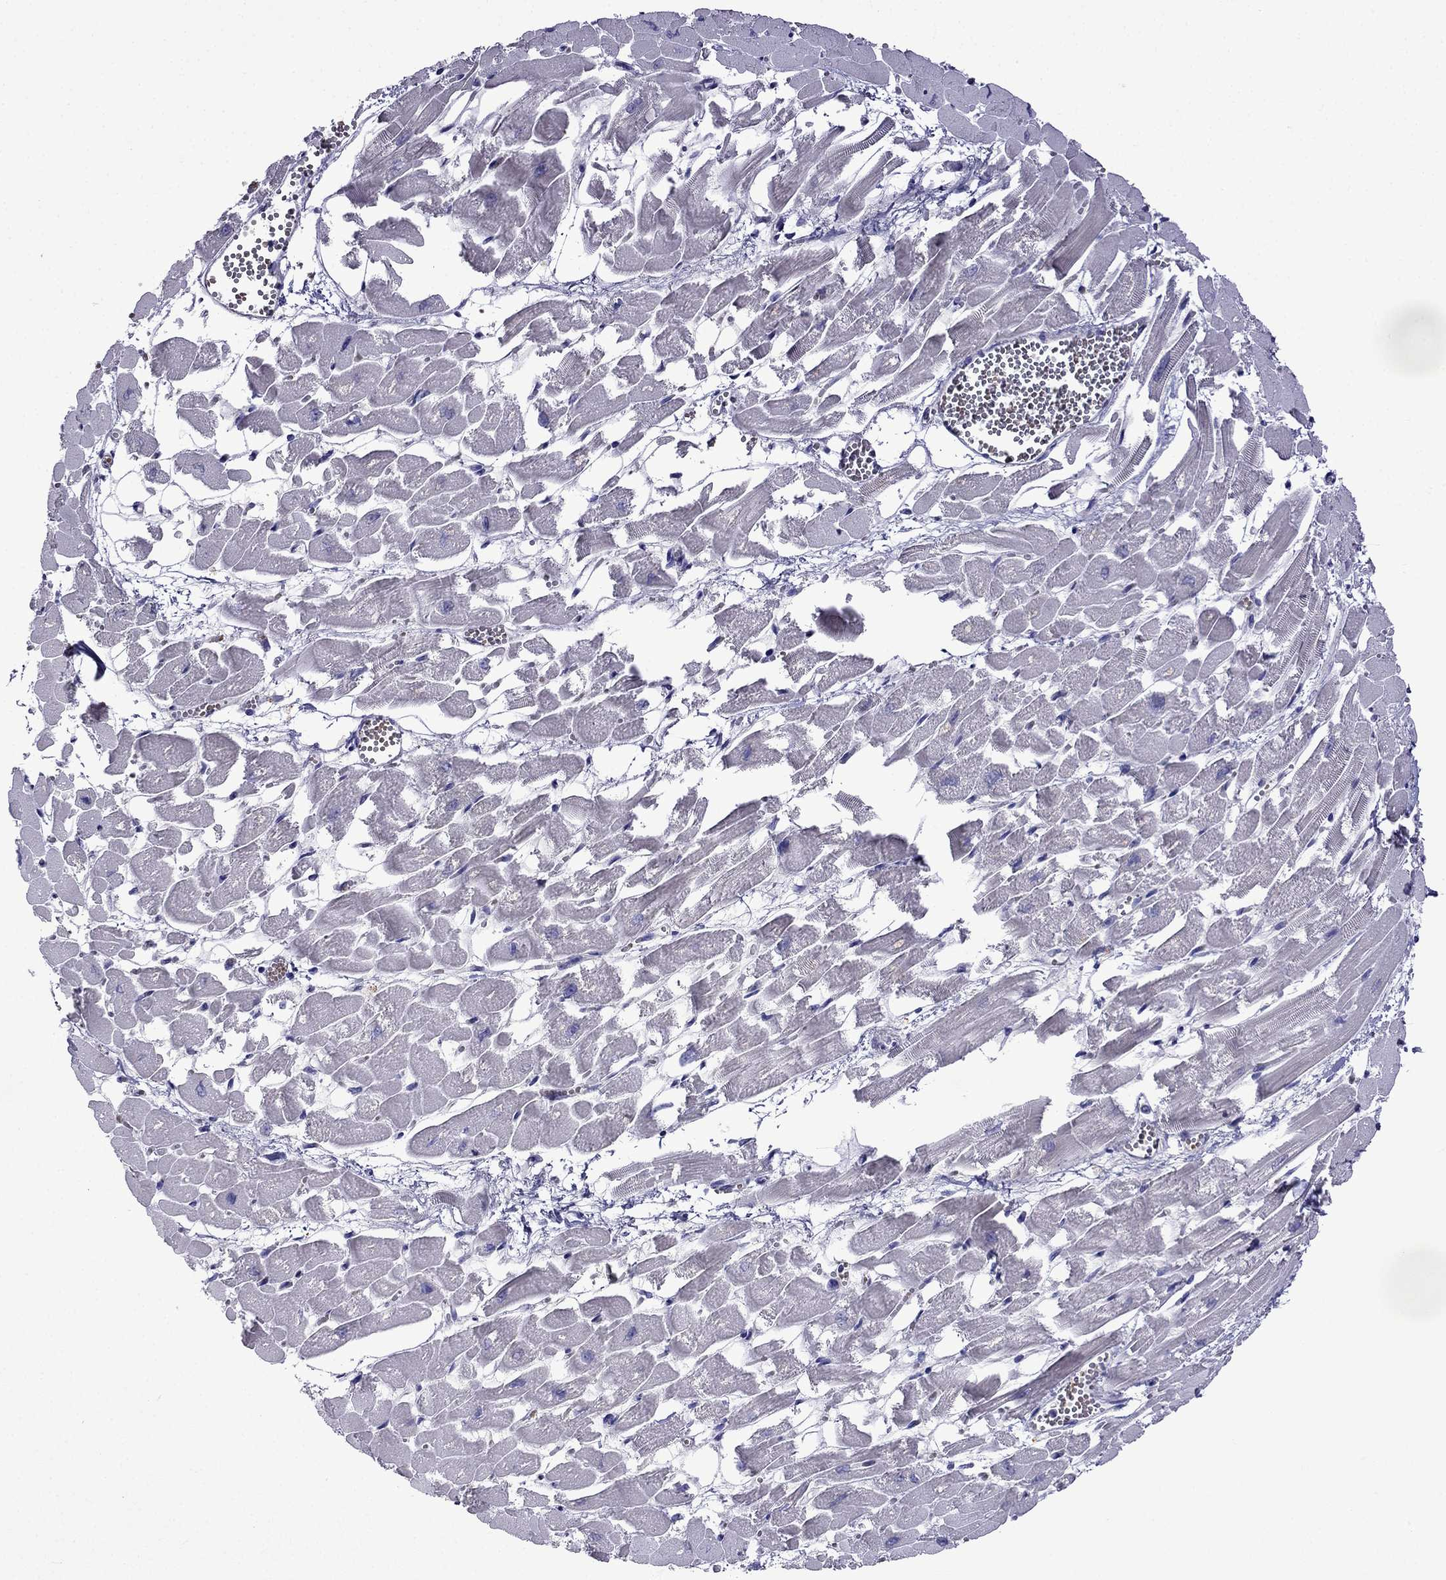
{"staining": {"intensity": "strong", "quantity": "25%-75%", "location": "cytoplasmic/membranous"}, "tissue": "heart muscle", "cell_type": "Cardiomyocytes", "image_type": "normal", "snomed": [{"axis": "morphology", "description": "Normal tissue, NOS"}, {"axis": "topography", "description": "Heart"}], "caption": "Cardiomyocytes show high levels of strong cytoplasmic/membranous staining in about 25%-75% of cells in benign human heart muscle.", "gene": "TDRD1", "patient": {"sex": "female", "age": 52}}